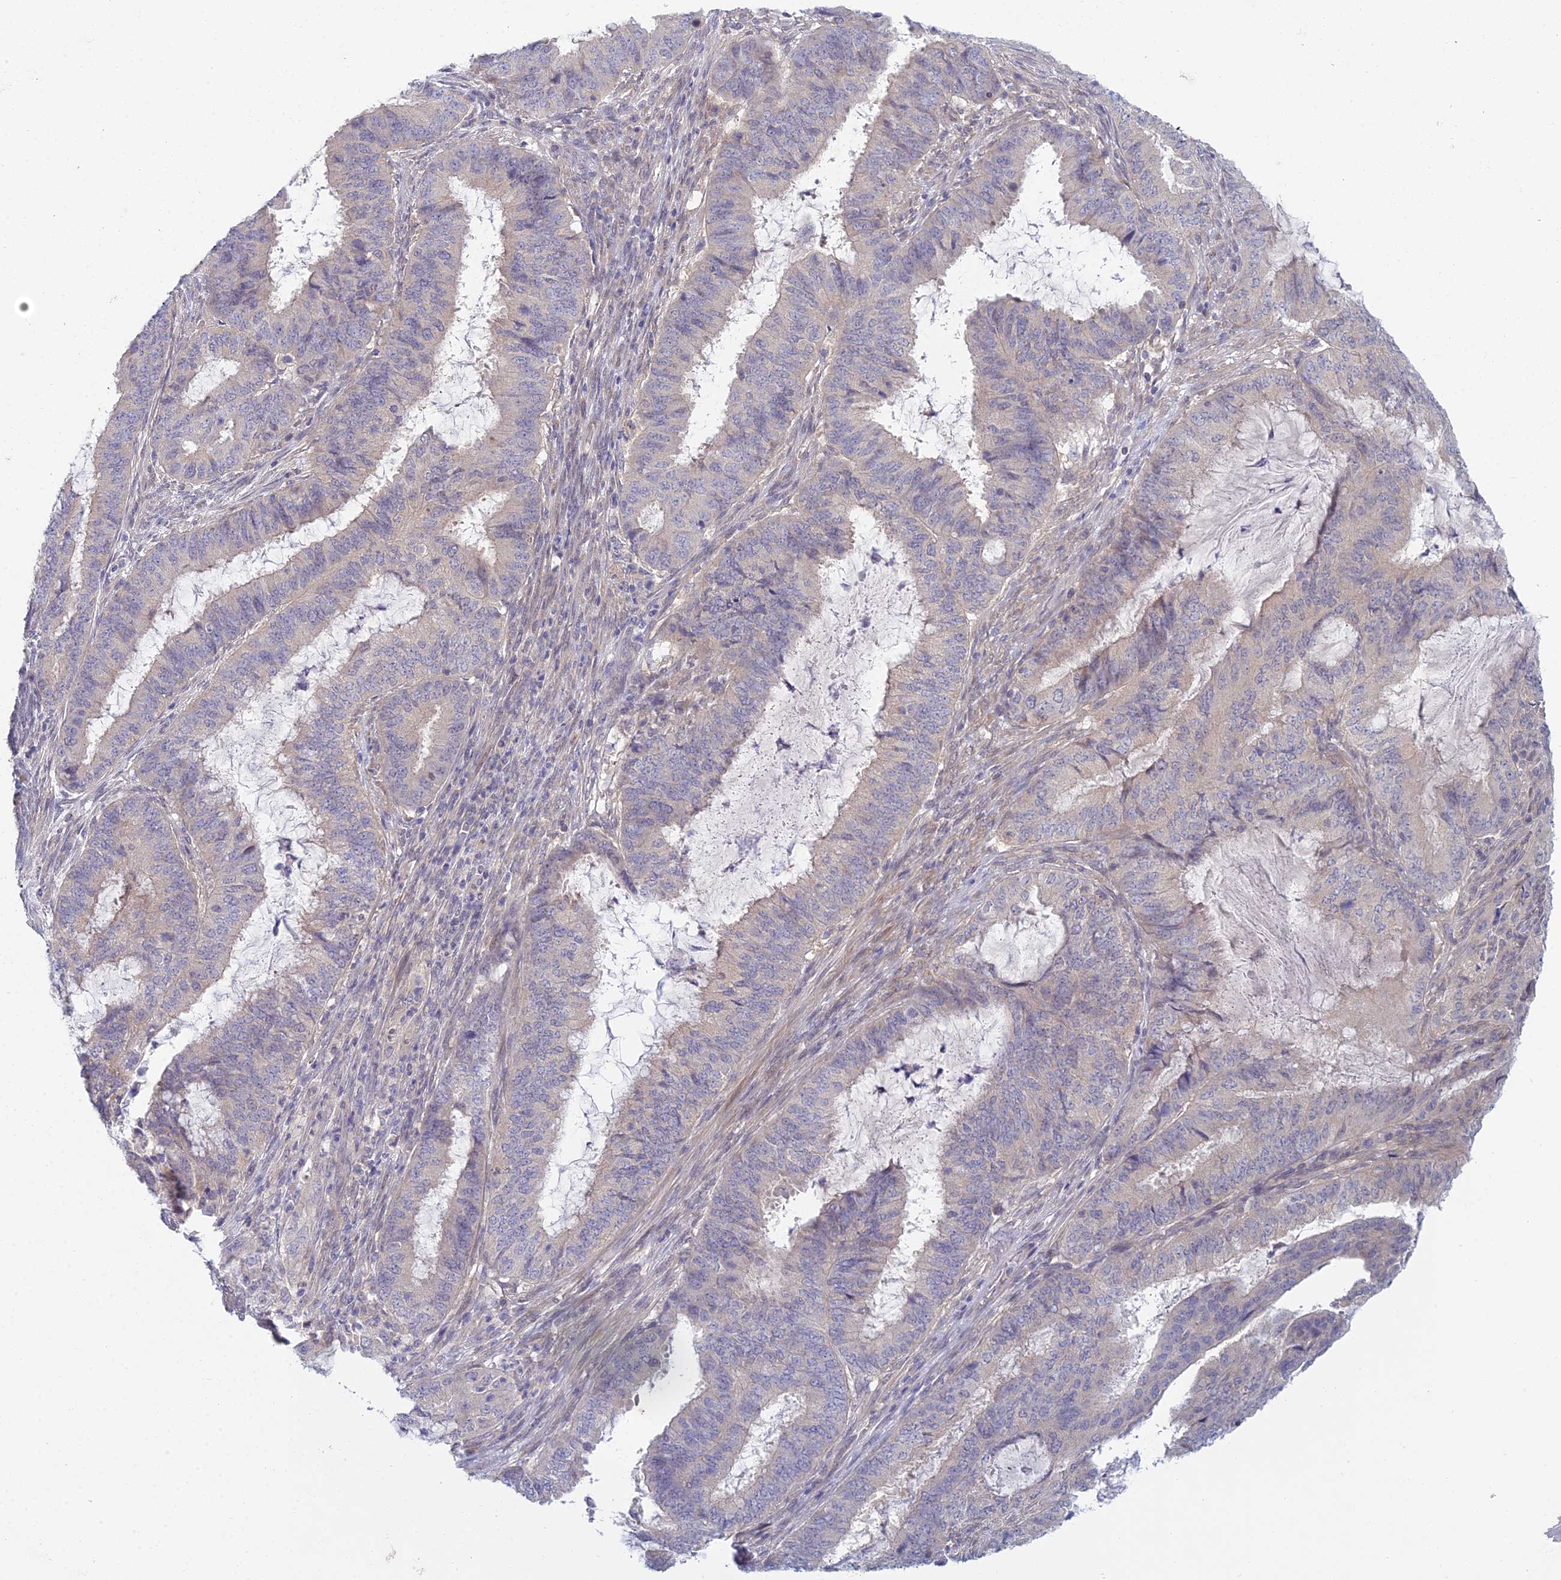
{"staining": {"intensity": "negative", "quantity": "none", "location": "none"}, "tissue": "endometrial cancer", "cell_type": "Tumor cells", "image_type": "cancer", "snomed": [{"axis": "morphology", "description": "Adenocarcinoma, NOS"}, {"axis": "topography", "description": "Endometrium"}], "caption": "Immunohistochemical staining of adenocarcinoma (endometrial) shows no significant expression in tumor cells.", "gene": "METTL26", "patient": {"sex": "female", "age": 51}}